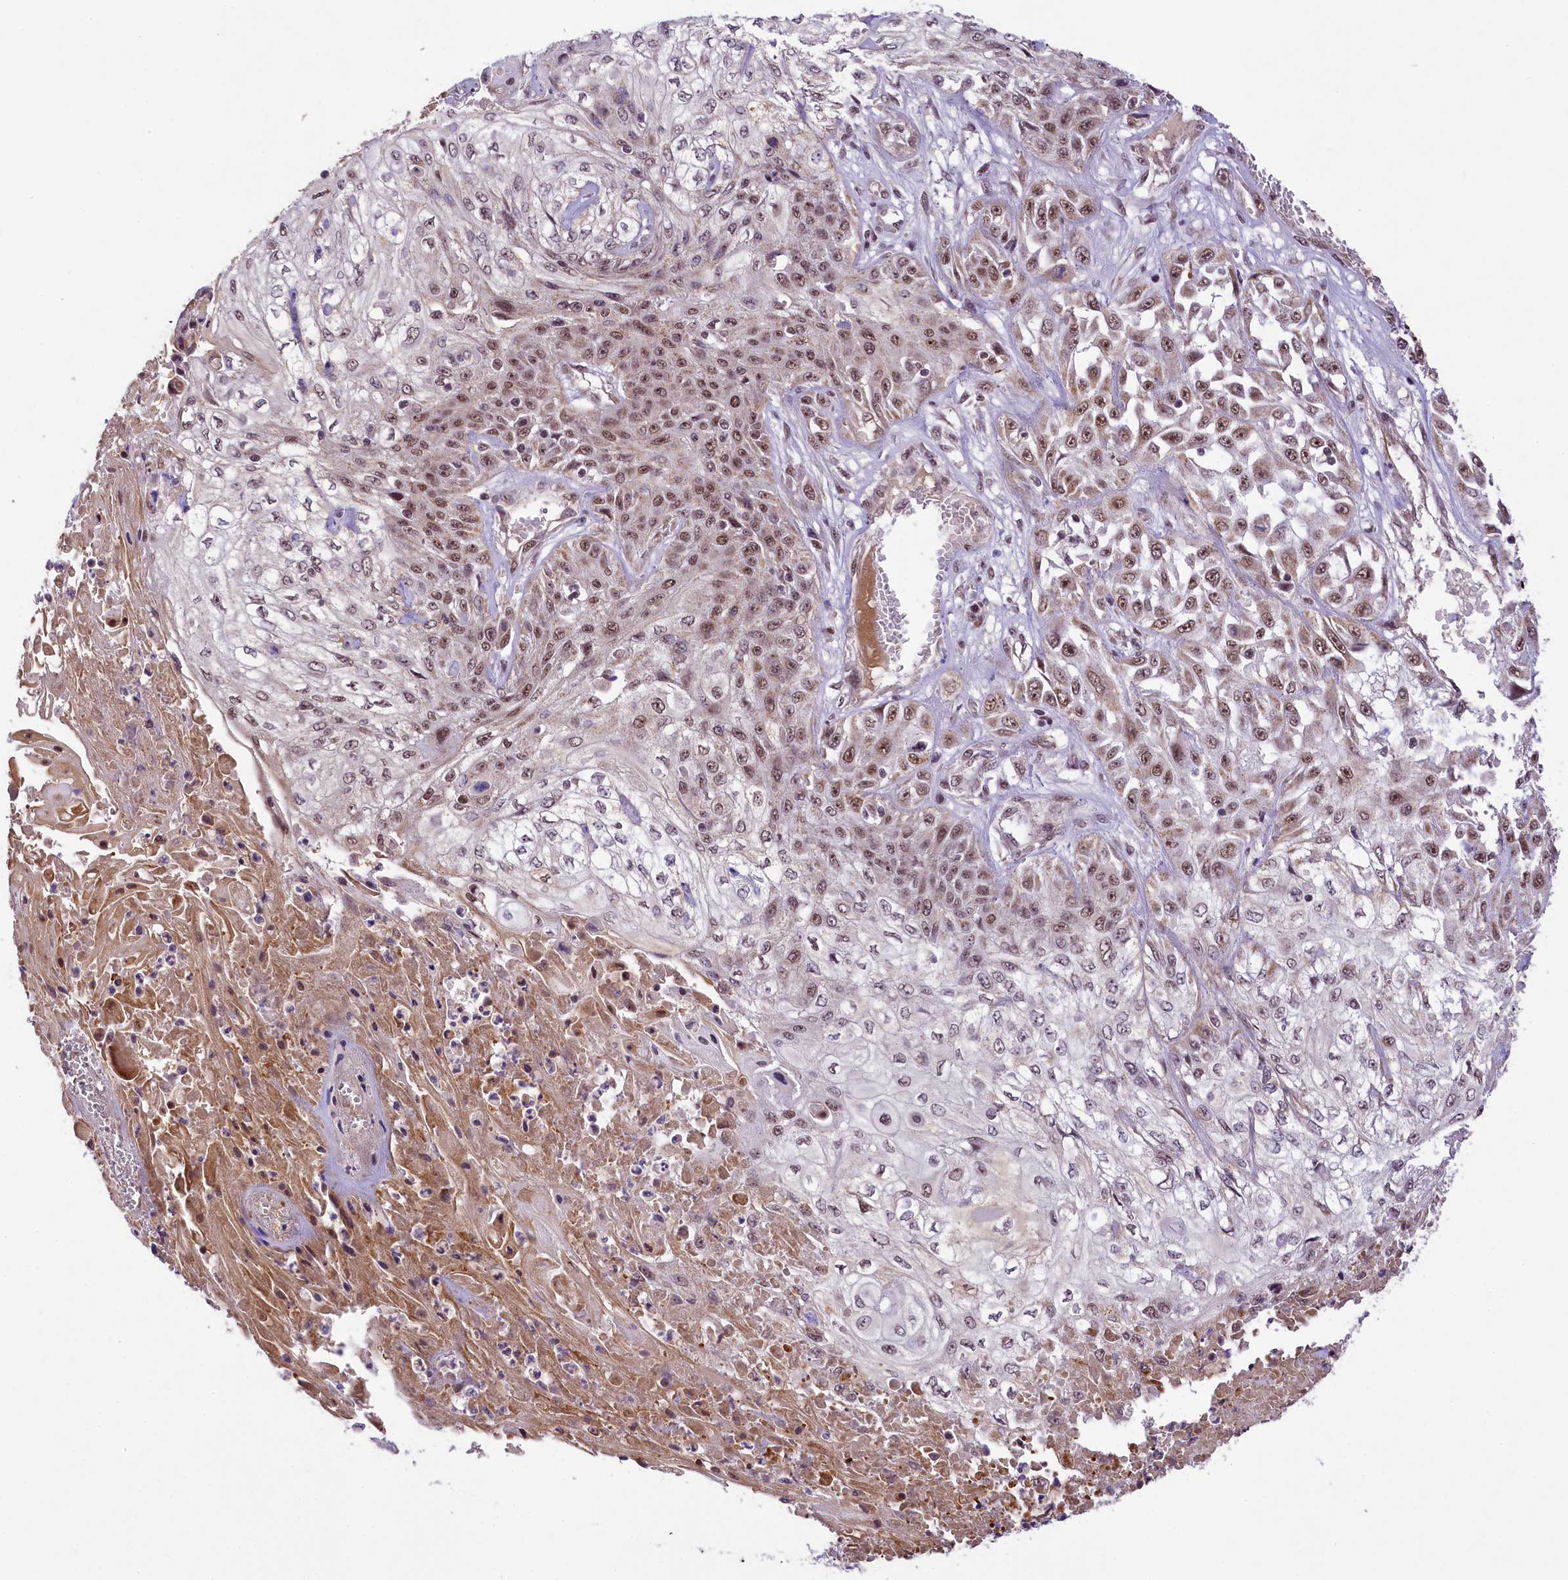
{"staining": {"intensity": "moderate", "quantity": ">75%", "location": "nuclear"}, "tissue": "skin cancer", "cell_type": "Tumor cells", "image_type": "cancer", "snomed": [{"axis": "morphology", "description": "Squamous cell carcinoma, NOS"}, {"axis": "morphology", "description": "Squamous cell carcinoma, metastatic, NOS"}, {"axis": "topography", "description": "Skin"}, {"axis": "topography", "description": "Lymph node"}], "caption": "Human skin cancer (squamous cell carcinoma) stained with a brown dye reveals moderate nuclear positive positivity in about >75% of tumor cells.", "gene": "PAF1", "patient": {"sex": "male", "age": 75}}